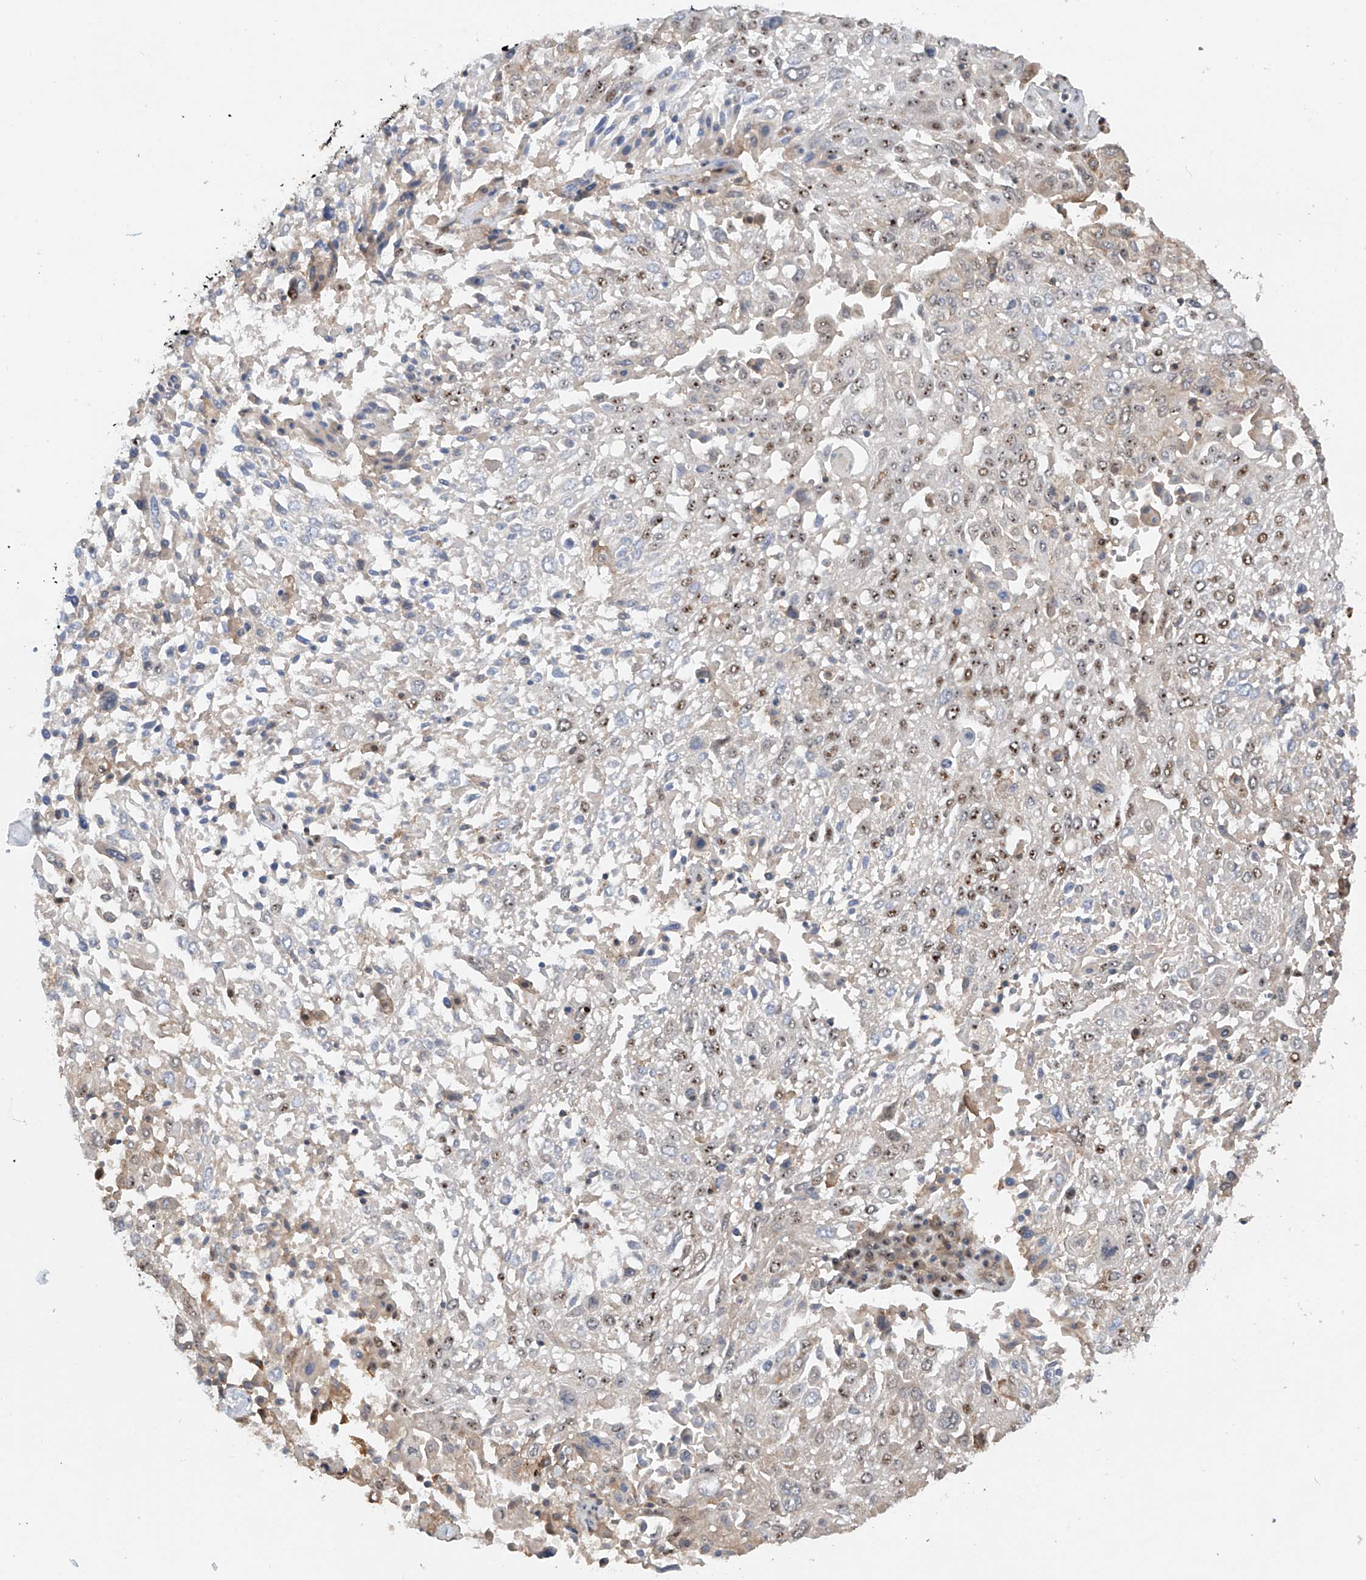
{"staining": {"intensity": "moderate", "quantity": ">75%", "location": "nuclear"}, "tissue": "lung cancer", "cell_type": "Tumor cells", "image_type": "cancer", "snomed": [{"axis": "morphology", "description": "Squamous cell carcinoma, NOS"}, {"axis": "topography", "description": "Lung"}], "caption": "Immunohistochemistry (IHC) image of neoplastic tissue: lung cancer stained using immunohistochemistry displays medium levels of moderate protein expression localized specifically in the nuclear of tumor cells, appearing as a nuclear brown color.", "gene": "C1orf131", "patient": {"sex": "male", "age": 65}}